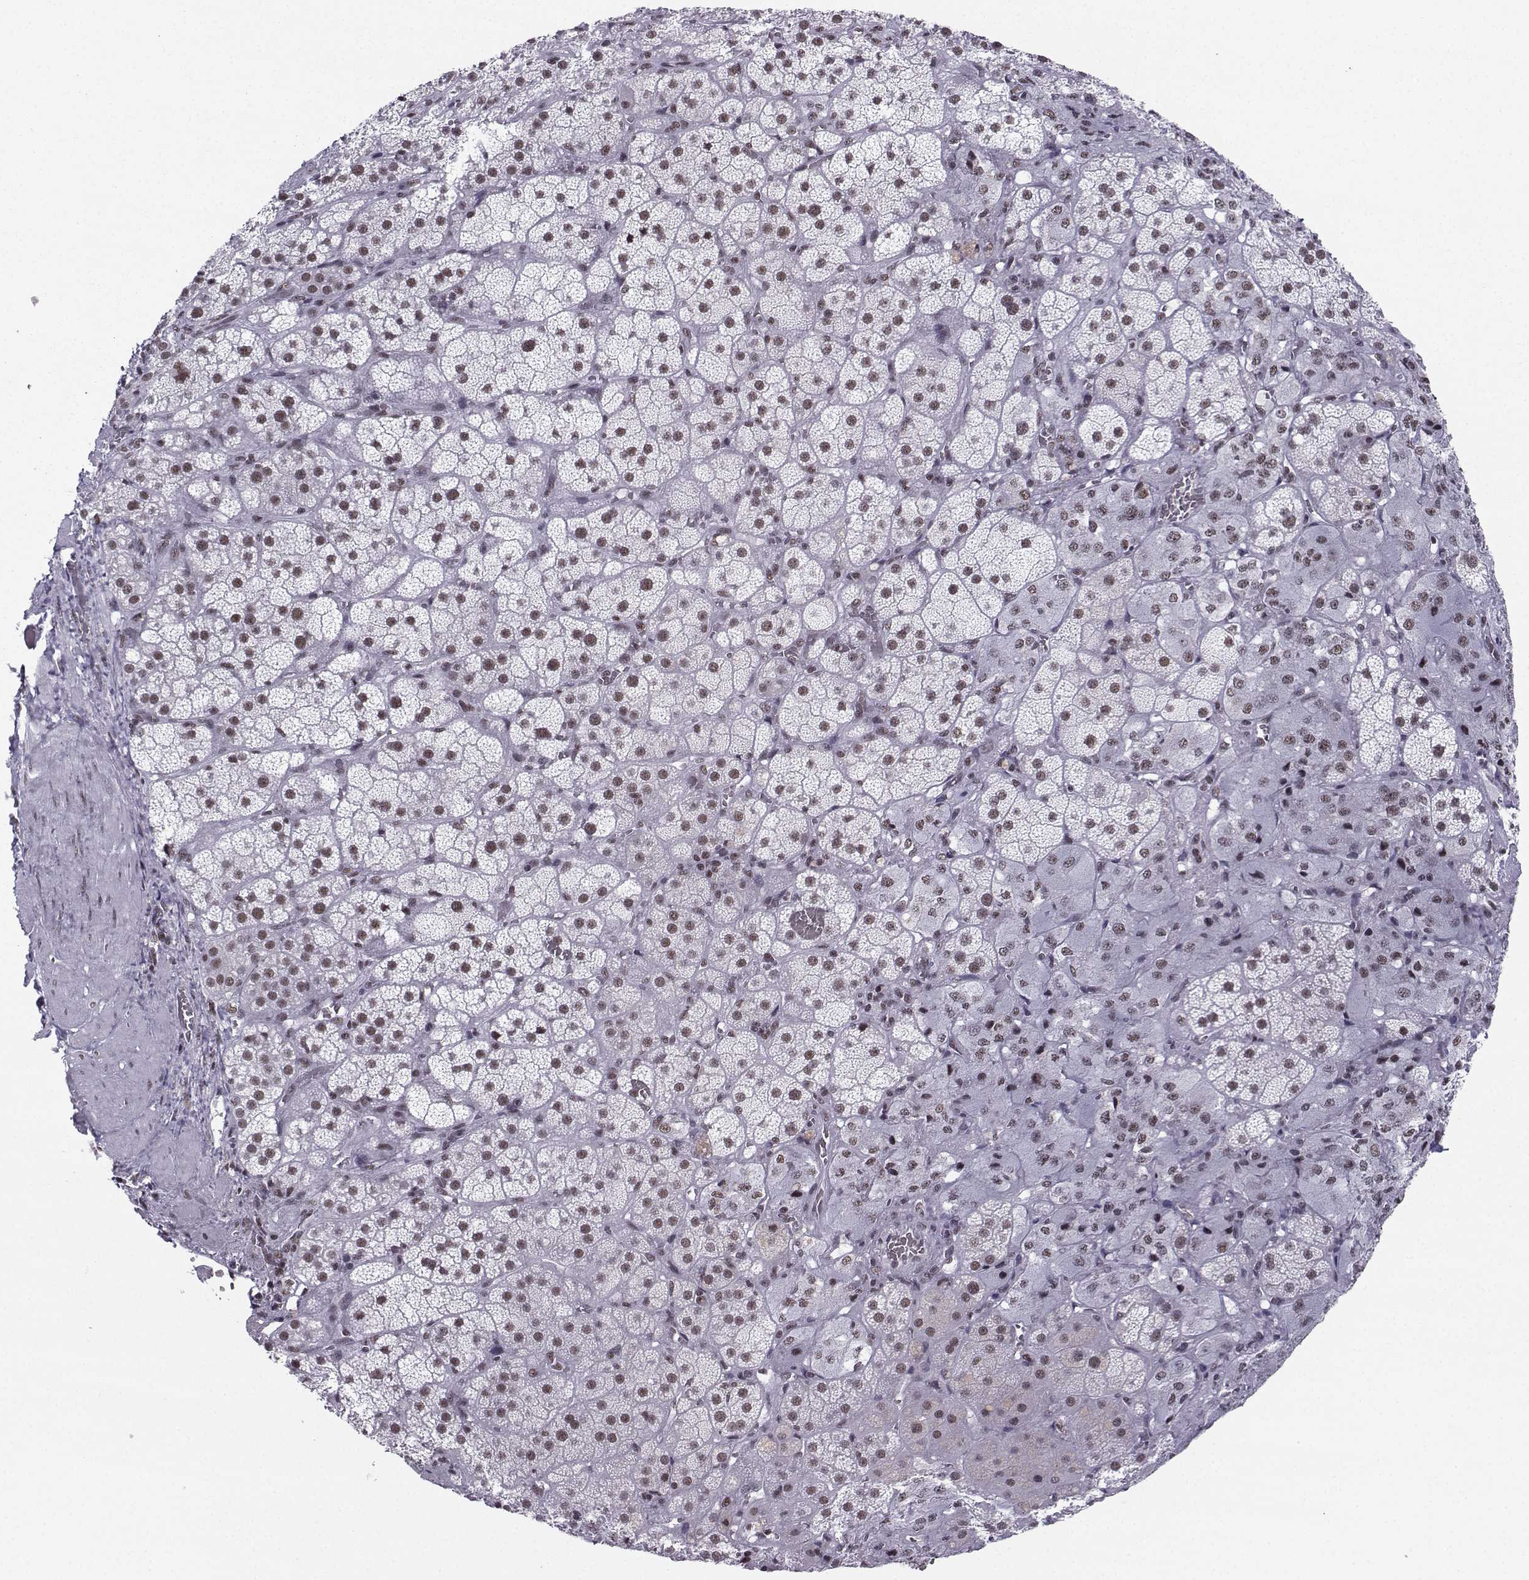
{"staining": {"intensity": "weak", "quantity": "25%-75%", "location": "nuclear"}, "tissue": "adrenal gland", "cell_type": "Glandular cells", "image_type": "normal", "snomed": [{"axis": "morphology", "description": "Normal tissue, NOS"}, {"axis": "topography", "description": "Adrenal gland"}], "caption": "Adrenal gland stained for a protein displays weak nuclear positivity in glandular cells. The protein is stained brown, and the nuclei are stained in blue (DAB IHC with brightfield microscopy, high magnification).", "gene": "SNRPB2", "patient": {"sex": "male", "age": 57}}